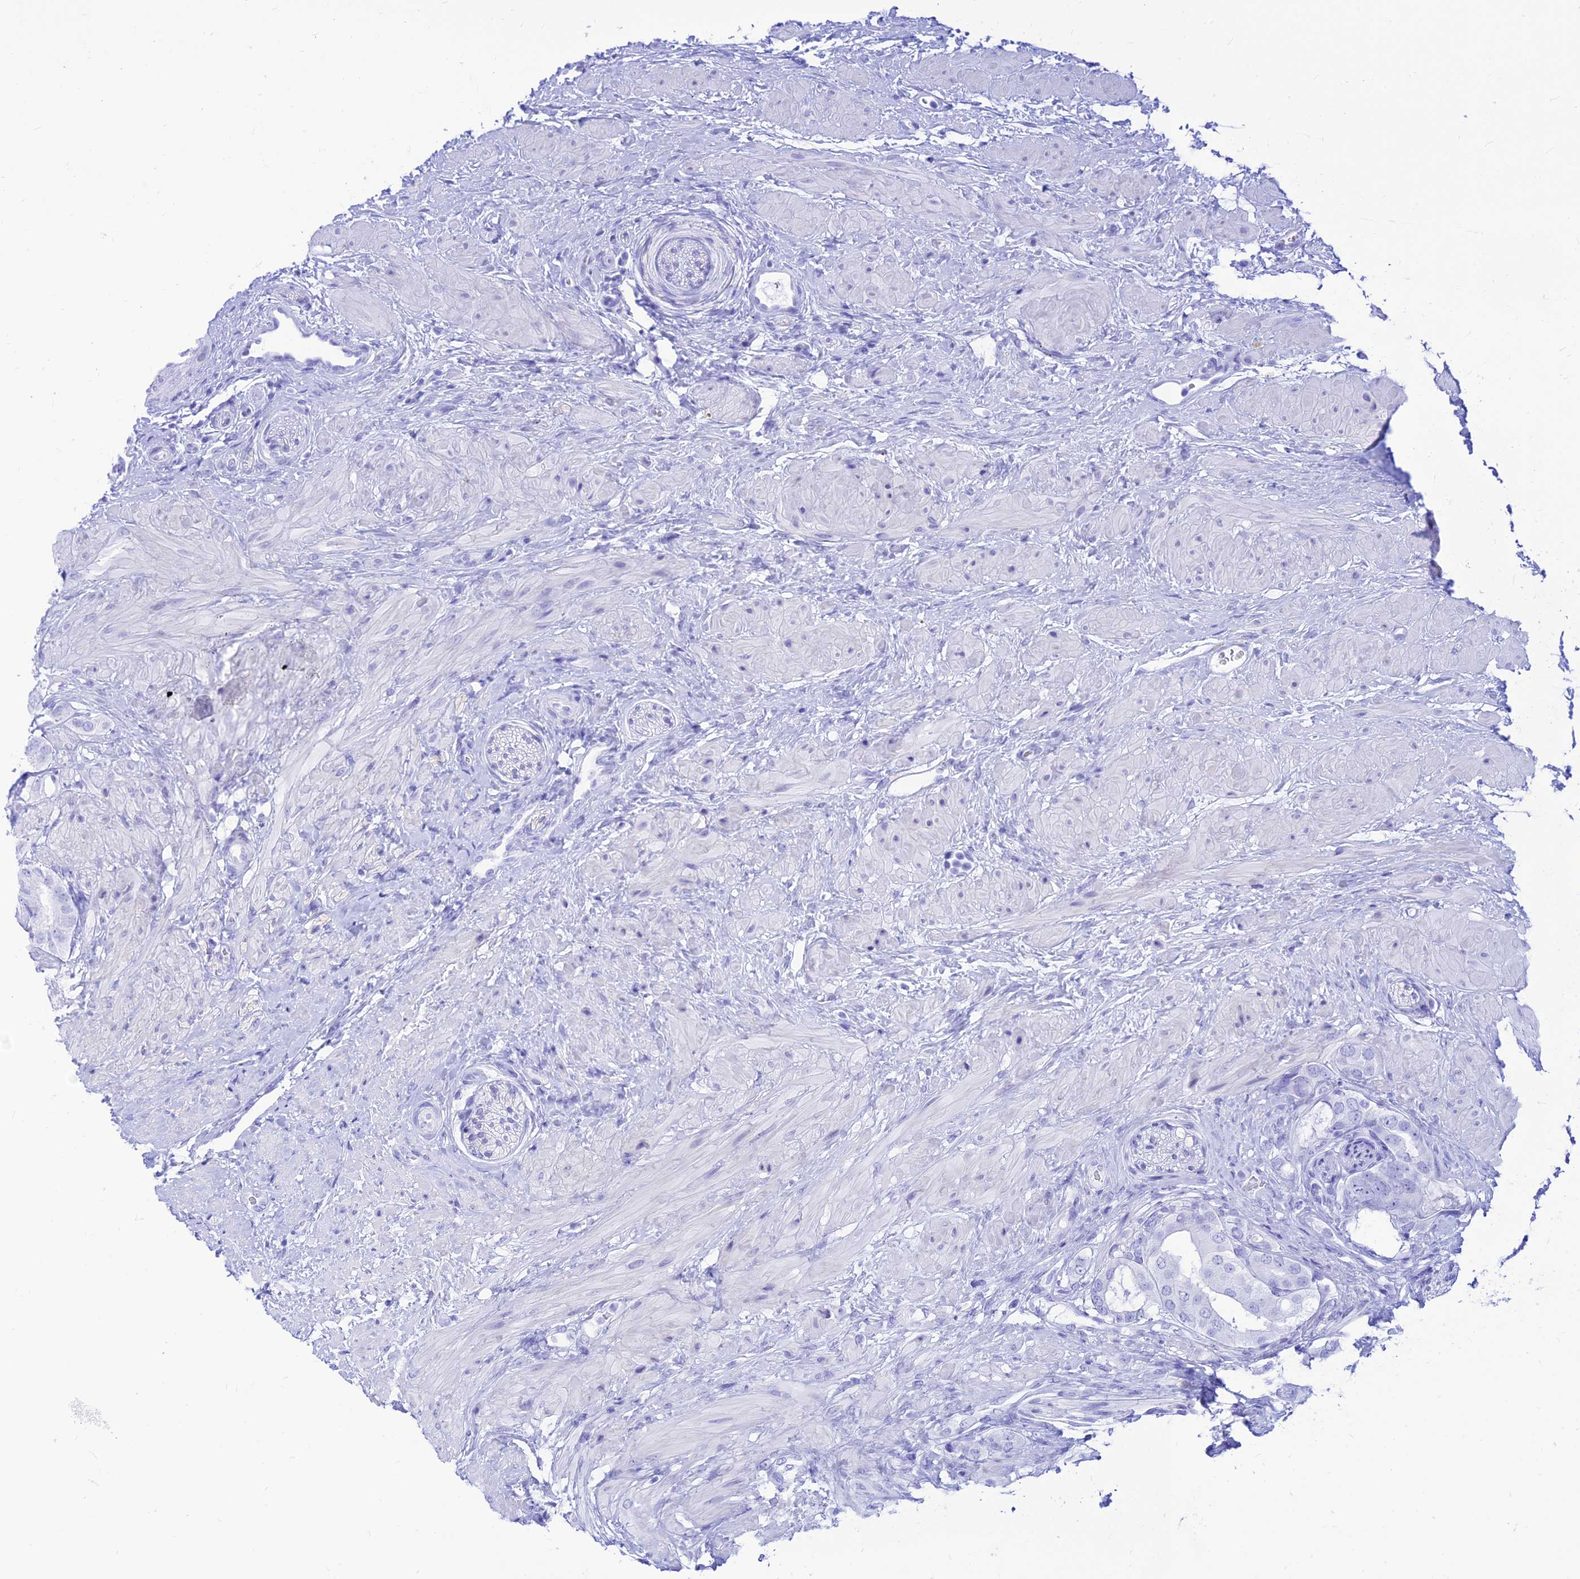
{"staining": {"intensity": "negative", "quantity": "none", "location": "none"}, "tissue": "prostate cancer", "cell_type": "Tumor cells", "image_type": "cancer", "snomed": [{"axis": "morphology", "description": "Adenocarcinoma, Low grade"}, {"axis": "topography", "description": "Prostate"}], "caption": "Tumor cells are negative for brown protein staining in prostate low-grade adenocarcinoma. The staining is performed using DAB (3,3'-diaminobenzidine) brown chromogen with nuclei counter-stained in using hematoxylin.", "gene": "PRNP", "patient": {"sex": "male", "age": 57}}